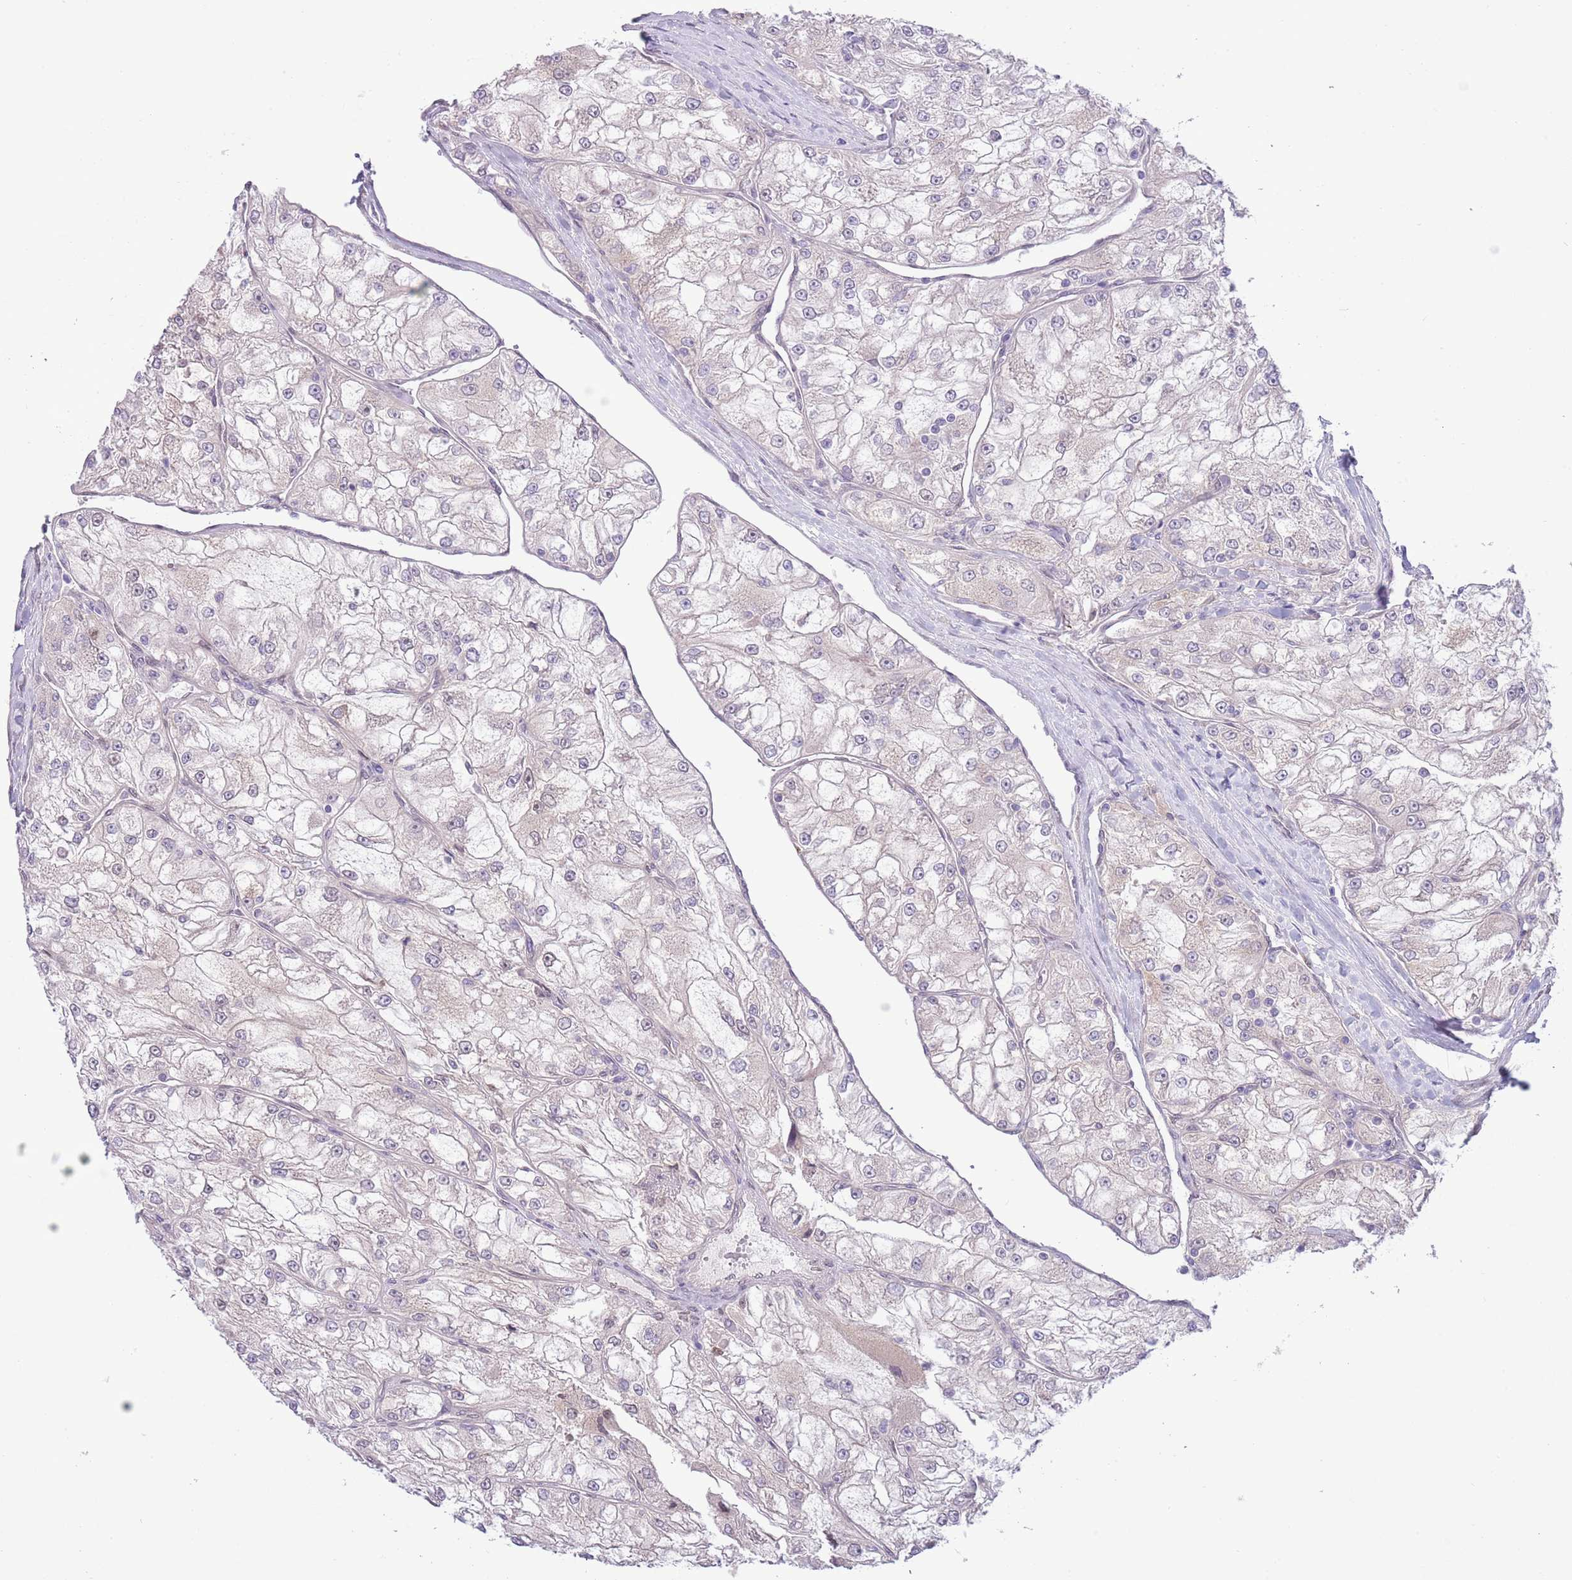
{"staining": {"intensity": "negative", "quantity": "none", "location": "none"}, "tissue": "renal cancer", "cell_type": "Tumor cells", "image_type": "cancer", "snomed": [{"axis": "morphology", "description": "Adenocarcinoma, NOS"}, {"axis": "topography", "description": "Kidney"}], "caption": "A micrograph of renal adenocarcinoma stained for a protein shows no brown staining in tumor cells. Brightfield microscopy of immunohistochemistry (IHC) stained with DAB (3,3'-diaminobenzidine) (brown) and hematoxylin (blue), captured at high magnification.", "gene": "CCND2", "patient": {"sex": "female", "age": 72}}